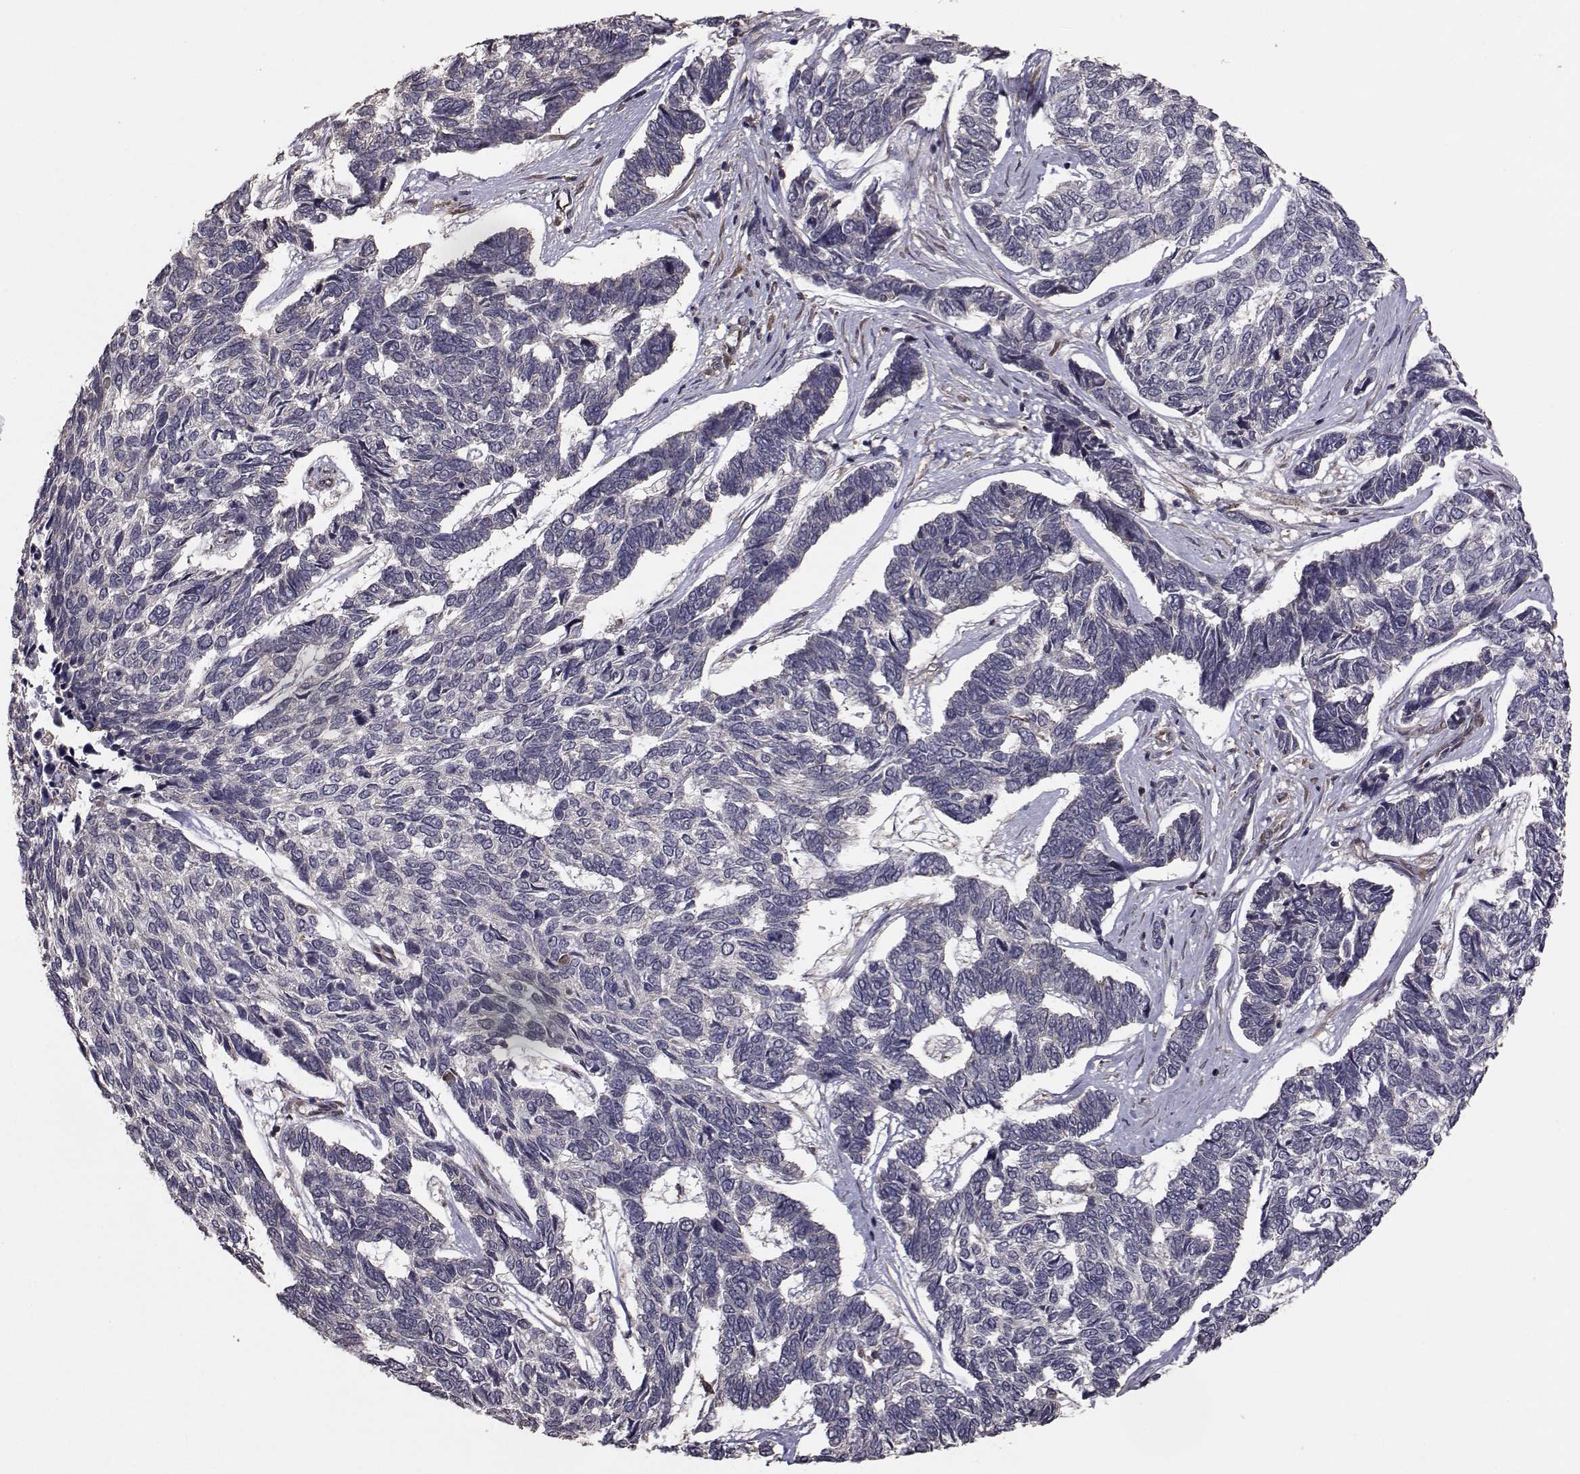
{"staining": {"intensity": "negative", "quantity": "none", "location": "none"}, "tissue": "skin cancer", "cell_type": "Tumor cells", "image_type": "cancer", "snomed": [{"axis": "morphology", "description": "Basal cell carcinoma"}, {"axis": "topography", "description": "Skin"}], "caption": "The image shows no staining of tumor cells in skin cancer (basal cell carcinoma).", "gene": "TRIP10", "patient": {"sex": "female", "age": 65}}